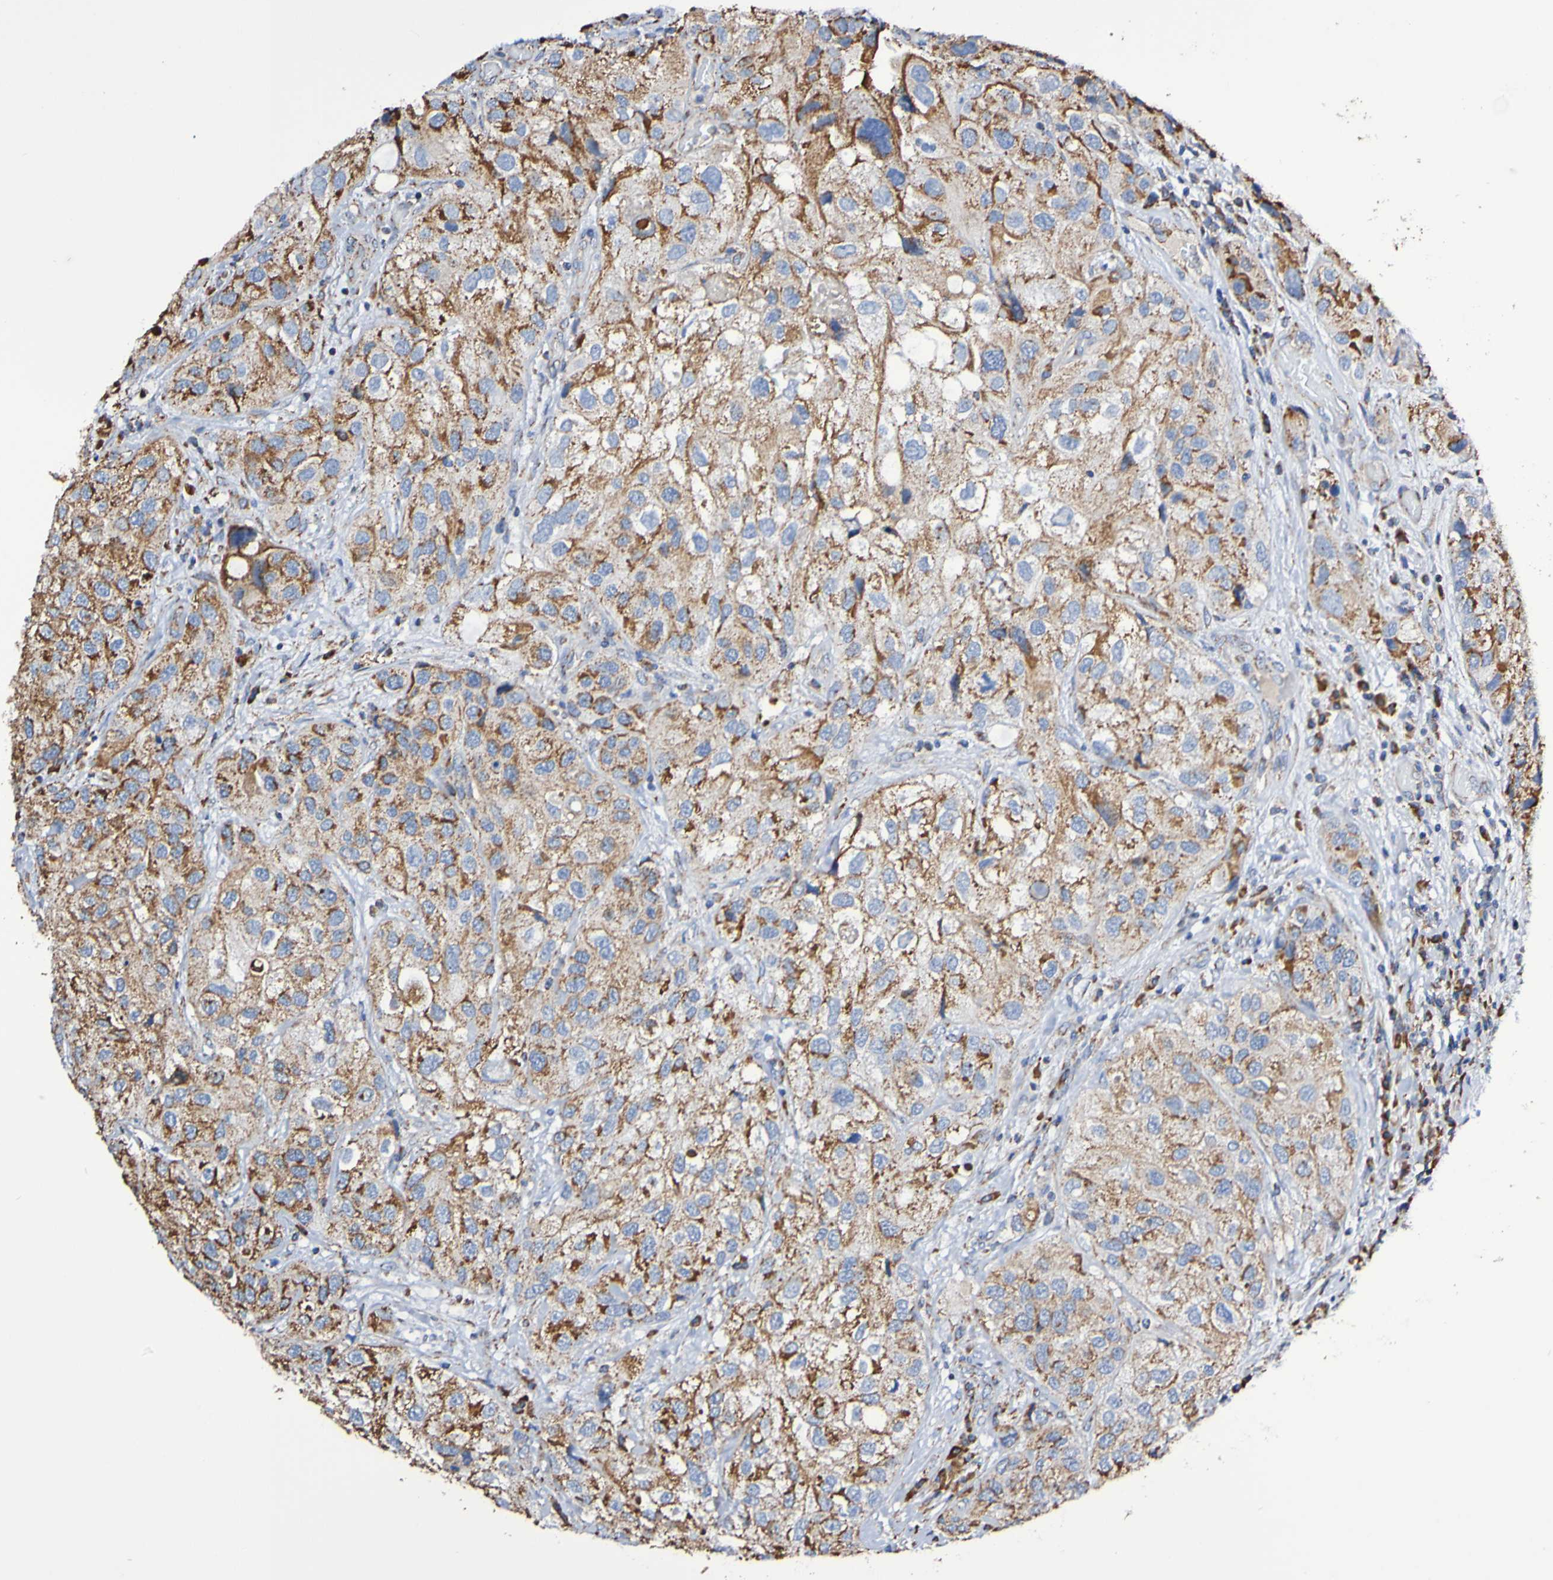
{"staining": {"intensity": "moderate", "quantity": ">75%", "location": "cytoplasmic/membranous"}, "tissue": "urothelial cancer", "cell_type": "Tumor cells", "image_type": "cancer", "snomed": [{"axis": "morphology", "description": "Urothelial carcinoma, High grade"}, {"axis": "topography", "description": "Urinary bladder"}], "caption": "The micrograph exhibits a brown stain indicating the presence of a protein in the cytoplasmic/membranous of tumor cells in urothelial cancer.", "gene": "IL18R1", "patient": {"sex": "female", "age": 64}}